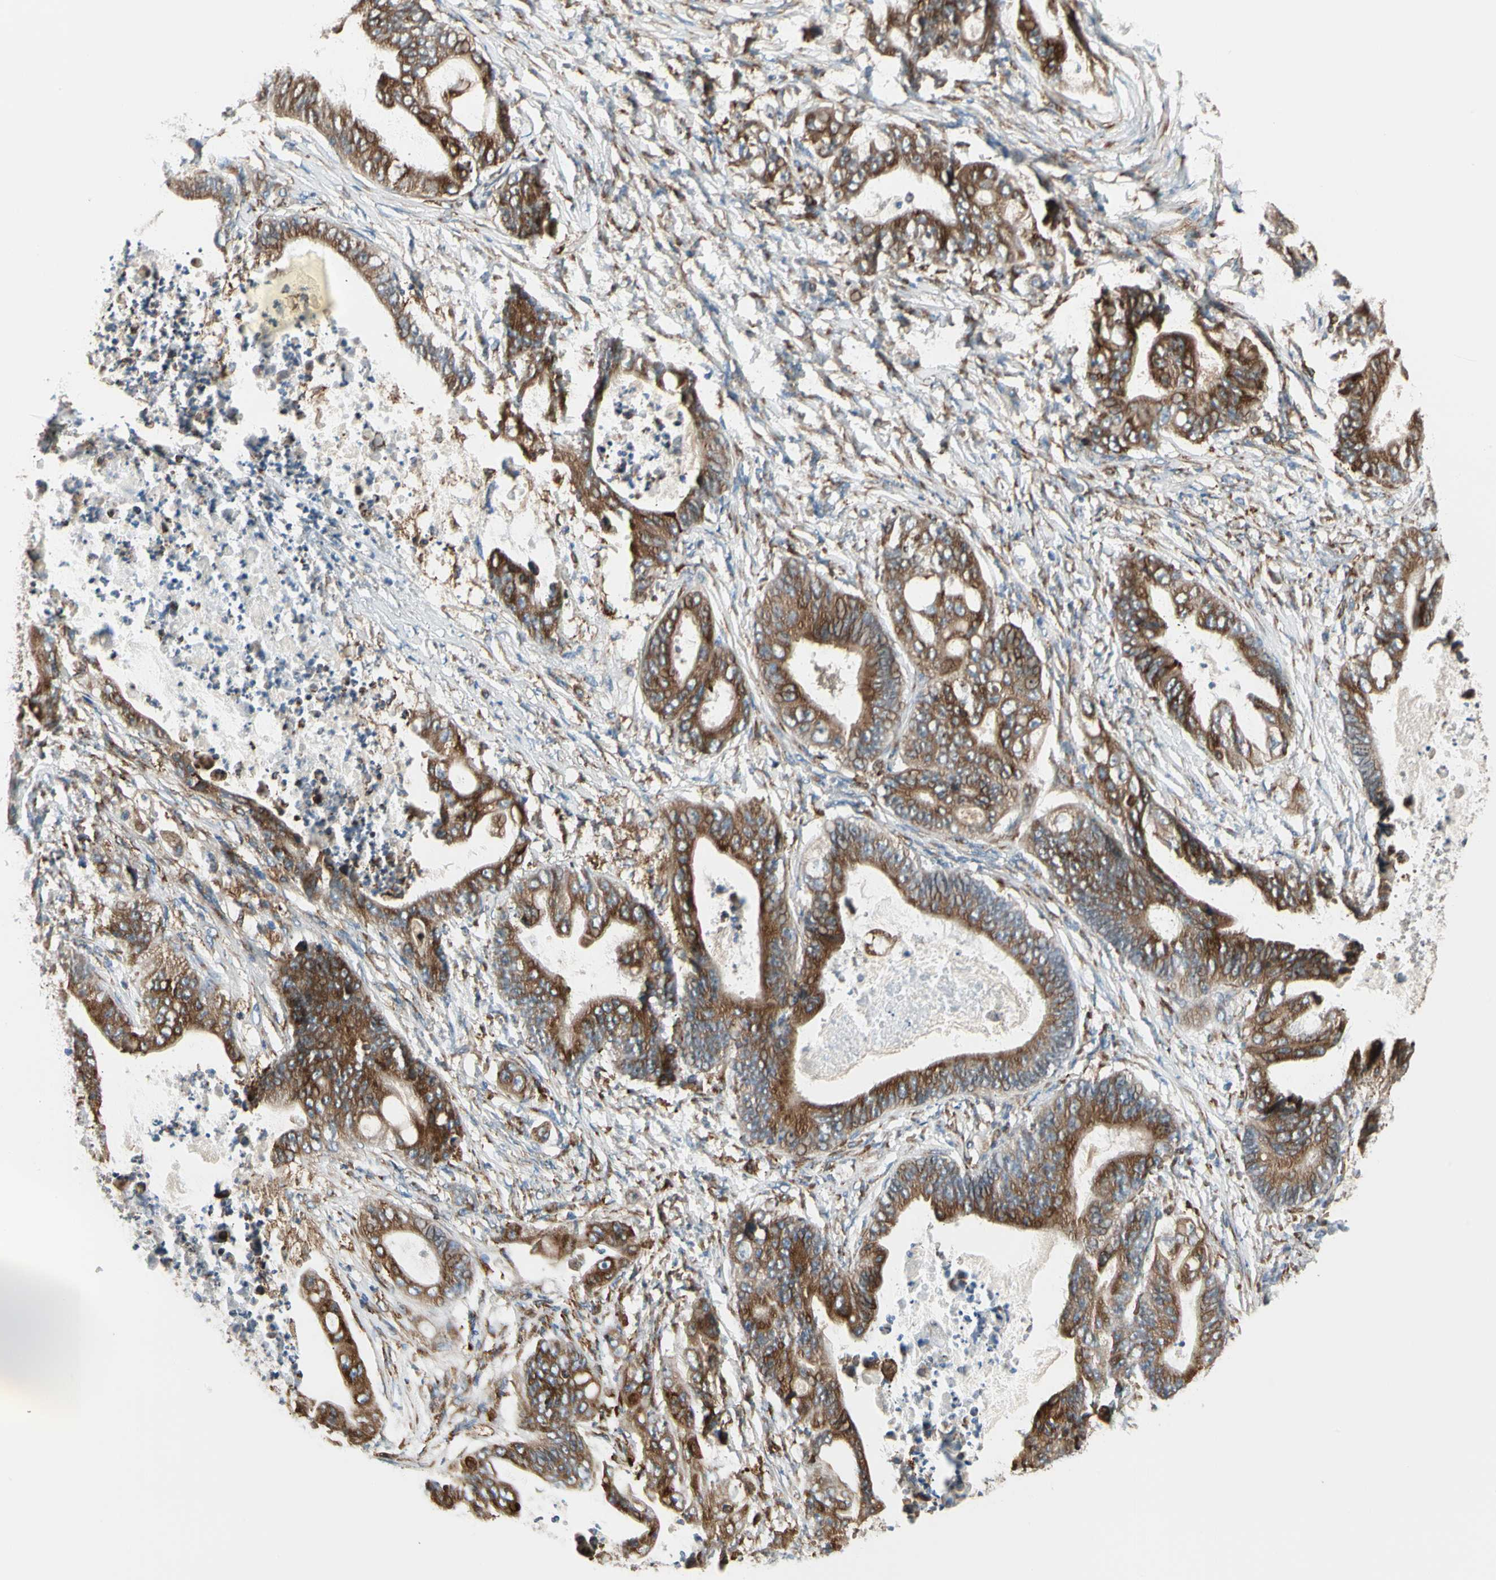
{"staining": {"intensity": "strong", "quantity": ">75%", "location": "cytoplasmic/membranous"}, "tissue": "stomach cancer", "cell_type": "Tumor cells", "image_type": "cancer", "snomed": [{"axis": "morphology", "description": "Adenocarcinoma, NOS"}, {"axis": "topography", "description": "Stomach"}], "caption": "Brown immunohistochemical staining in stomach cancer displays strong cytoplasmic/membranous positivity in about >75% of tumor cells.", "gene": "LRPAP1", "patient": {"sex": "female", "age": 73}}